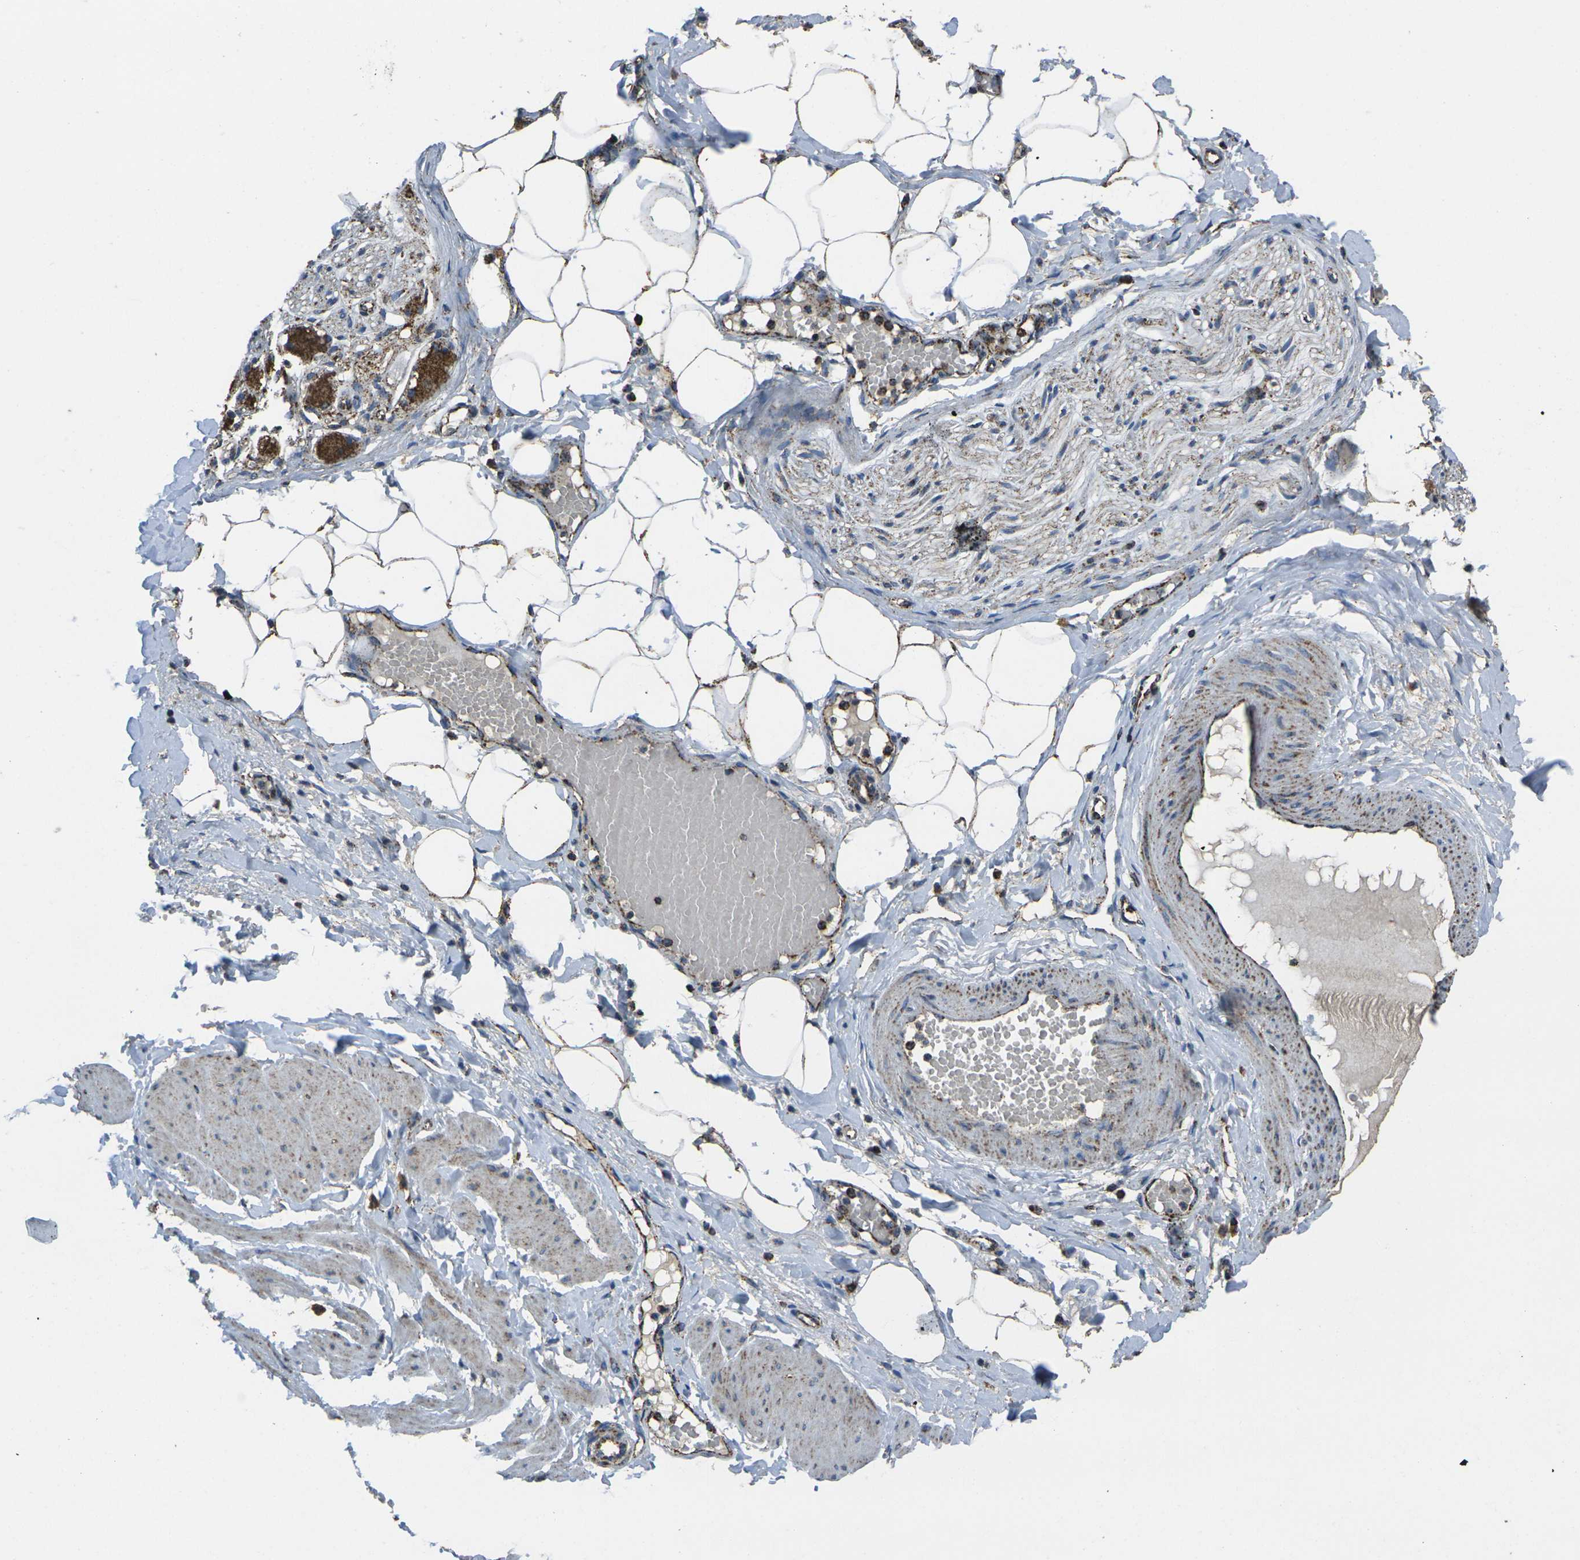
{"staining": {"intensity": "moderate", "quantity": ">75%", "location": "cytoplasmic/membranous"}, "tissue": "adipose tissue", "cell_type": "Adipocytes", "image_type": "normal", "snomed": [{"axis": "morphology", "description": "Normal tissue, NOS"}, {"axis": "topography", "description": "Soft tissue"}, {"axis": "topography", "description": "Vascular tissue"}], "caption": "Immunohistochemistry (IHC) of benign adipose tissue shows medium levels of moderate cytoplasmic/membranous positivity in about >75% of adipocytes. The staining was performed using DAB (3,3'-diaminobenzidine) to visualize the protein expression in brown, while the nuclei were stained in blue with hematoxylin (Magnification: 20x).", "gene": "KLHL5", "patient": {"sex": "female", "age": 35}}